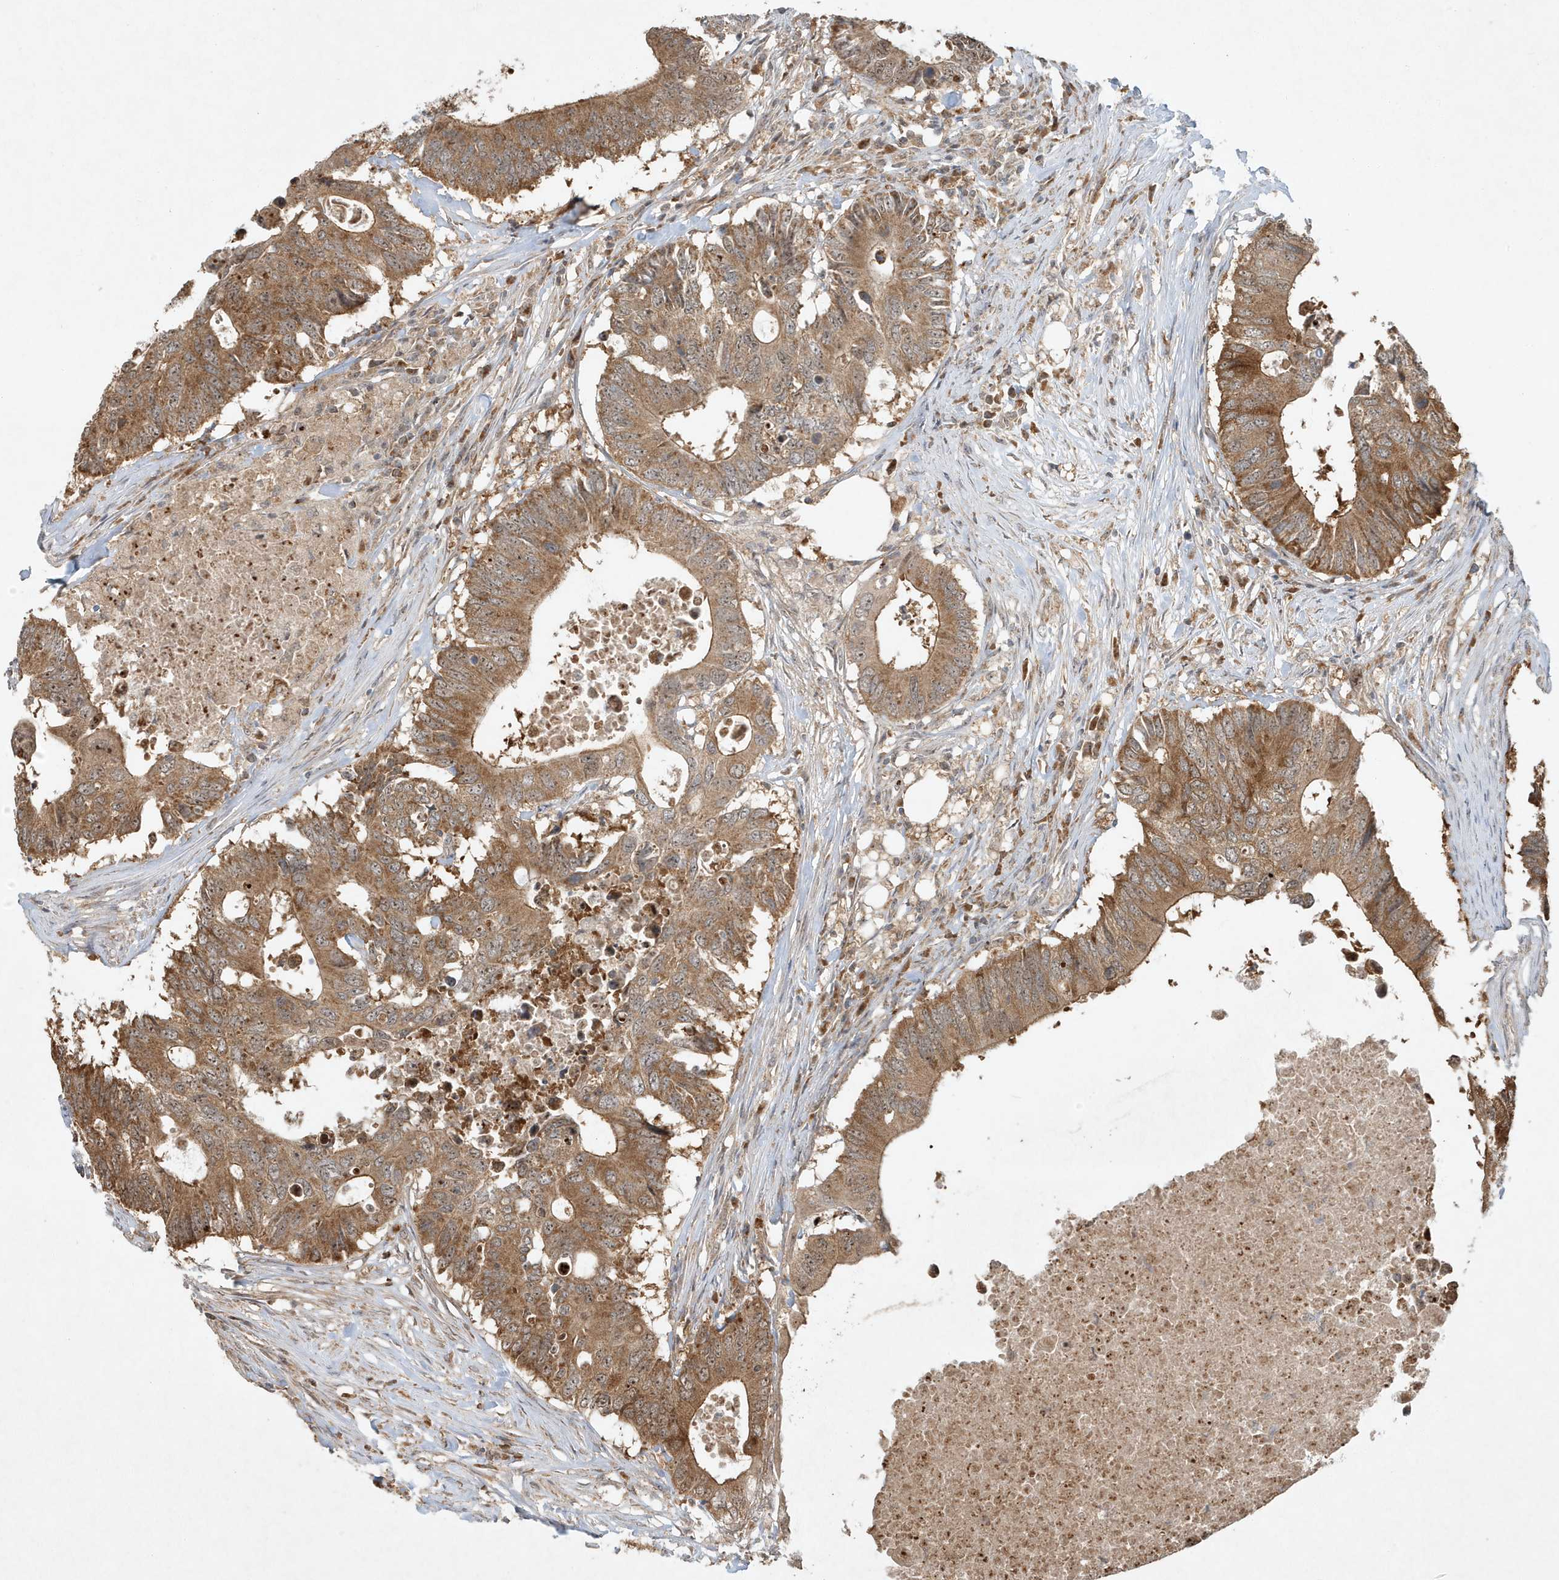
{"staining": {"intensity": "moderate", "quantity": ">75%", "location": "cytoplasmic/membranous,nuclear"}, "tissue": "colorectal cancer", "cell_type": "Tumor cells", "image_type": "cancer", "snomed": [{"axis": "morphology", "description": "Adenocarcinoma, NOS"}, {"axis": "topography", "description": "Colon"}], "caption": "Human adenocarcinoma (colorectal) stained with a brown dye displays moderate cytoplasmic/membranous and nuclear positive expression in about >75% of tumor cells.", "gene": "ABCB9", "patient": {"sex": "male", "age": 71}}